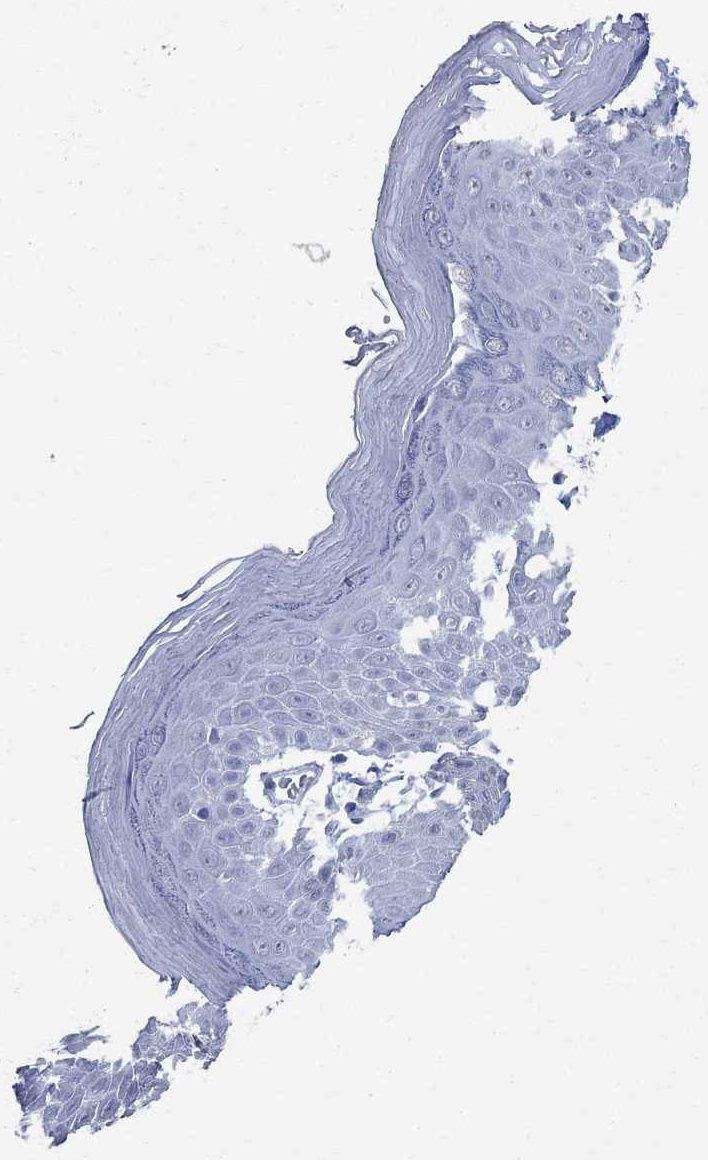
{"staining": {"intensity": "negative", "quantity": "none", "location": "none"}, "tissue": "skin", "cell_type": "Epidermal cells", "image_type": "normal", "snomed": [{"axis": "morphology", "description": "Normal tissue, NOS"}, {"axis": "topography", "description": "Anal"}], "caption": "This is a micrograph of immunohistochemistry (IHC) staining of unremarkable skin, which shows no positivity in epidermal cells. The staining is performed using DAB (3,3'-diaminobenzidine) brown chromogen with nuclei counter-stained in using hematoxylin.", "gene": "TMEM221", "patient": {"sex": "male", "age": 53}}